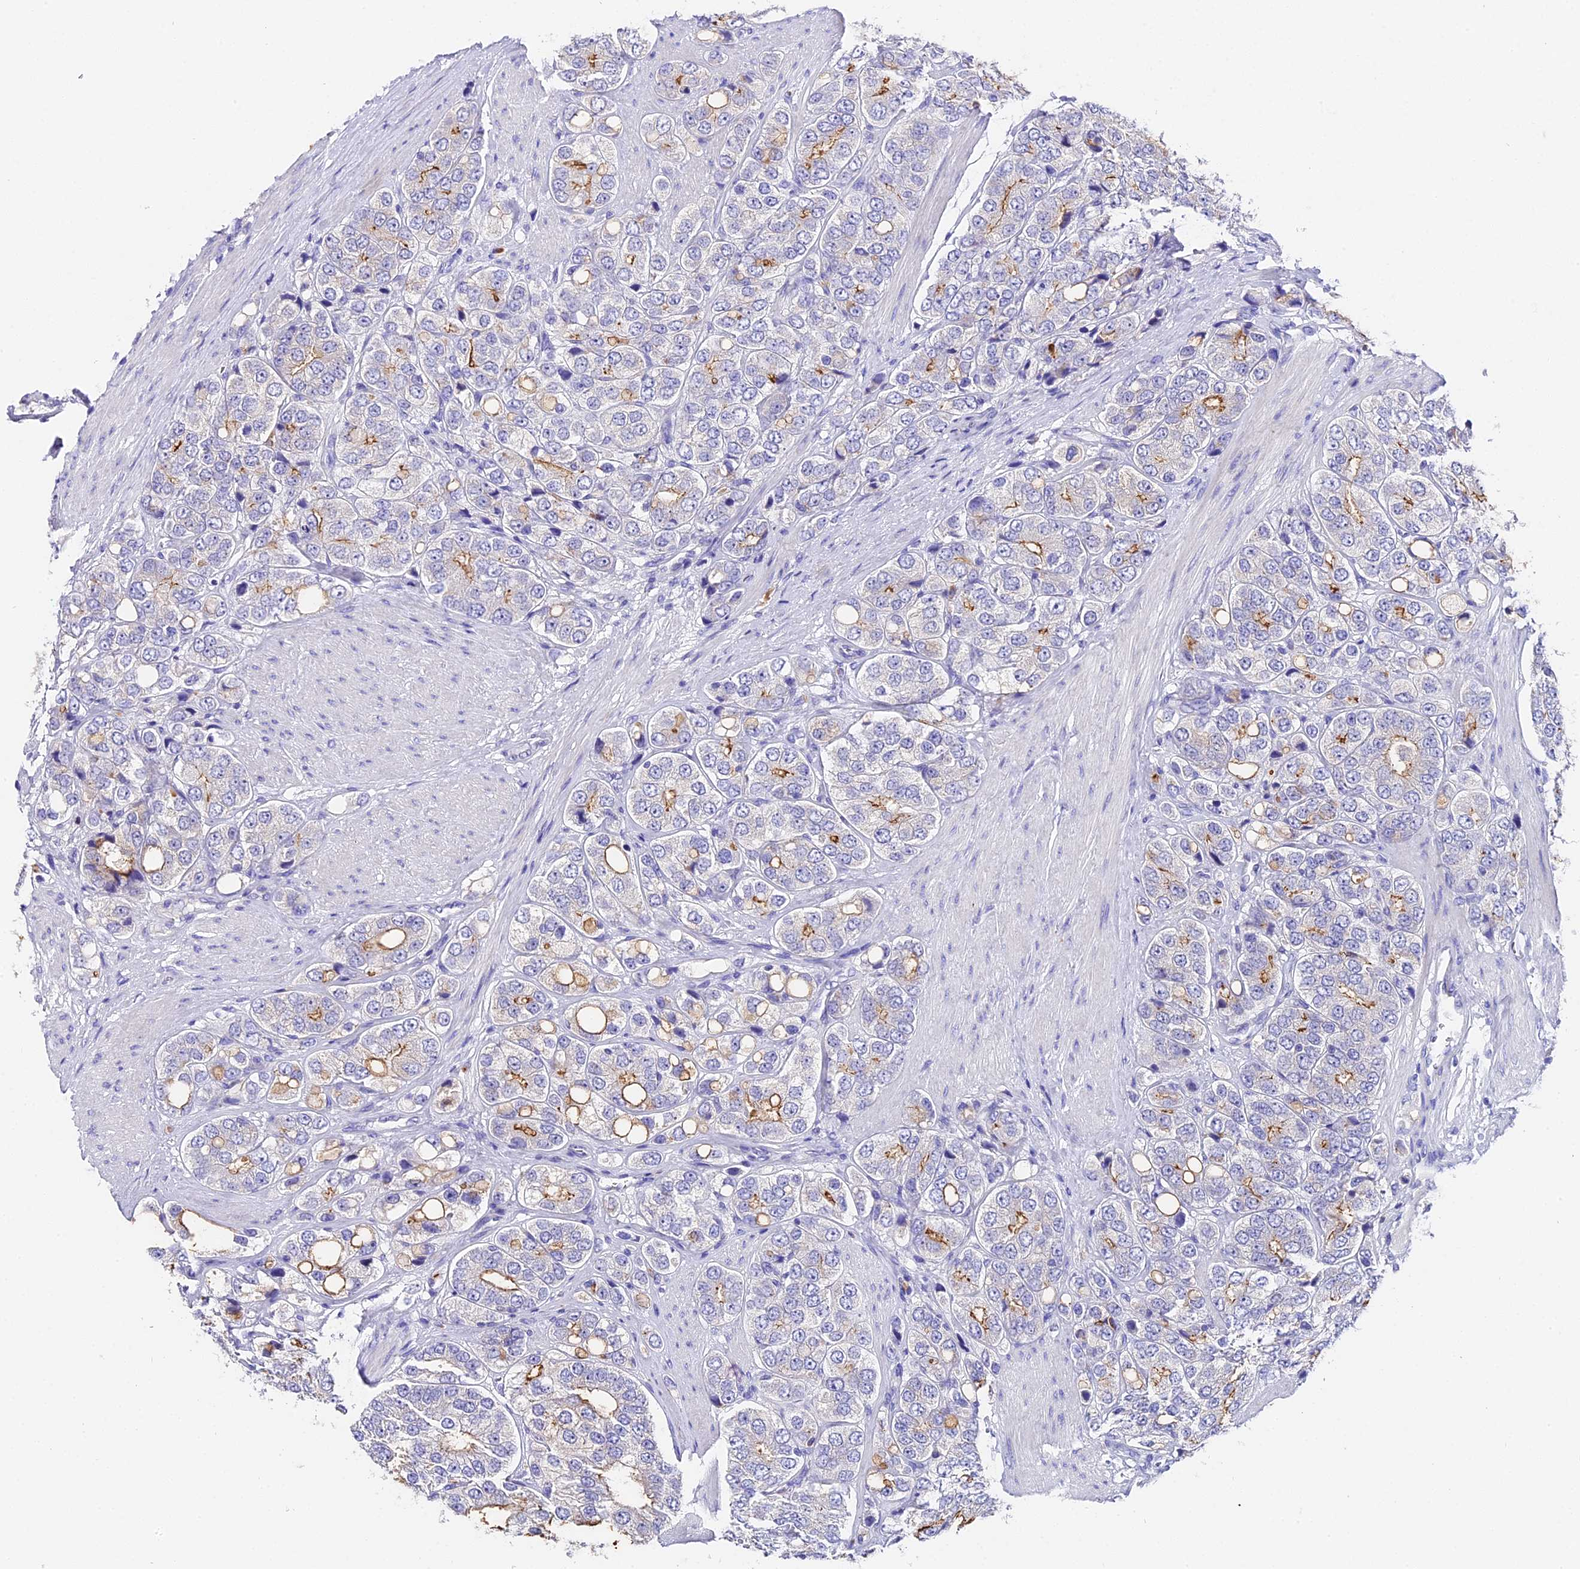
{"staining": {"intensity": "moderate", "quantity": "25%-75%", "location": "cytoplasmic/membranous"}, "tissue": "prostate cancer", "cell_type": "Tumor cells", "image_type": "cancer", "snomed": [{"axis": "morphology", "description": "Adenocarcinoma, High grade"}, {"axis": "topography", "description": "Prostate"}], "caption": "Protein staining demonstrates moderate cytoplasmic/membranous positivity in approximately 25%-75% of tumor cells in adenocarcinoma (high-grade) (prostate).", "gene": "LYPD6", "patient": {"sex": "male", "age": 50}}